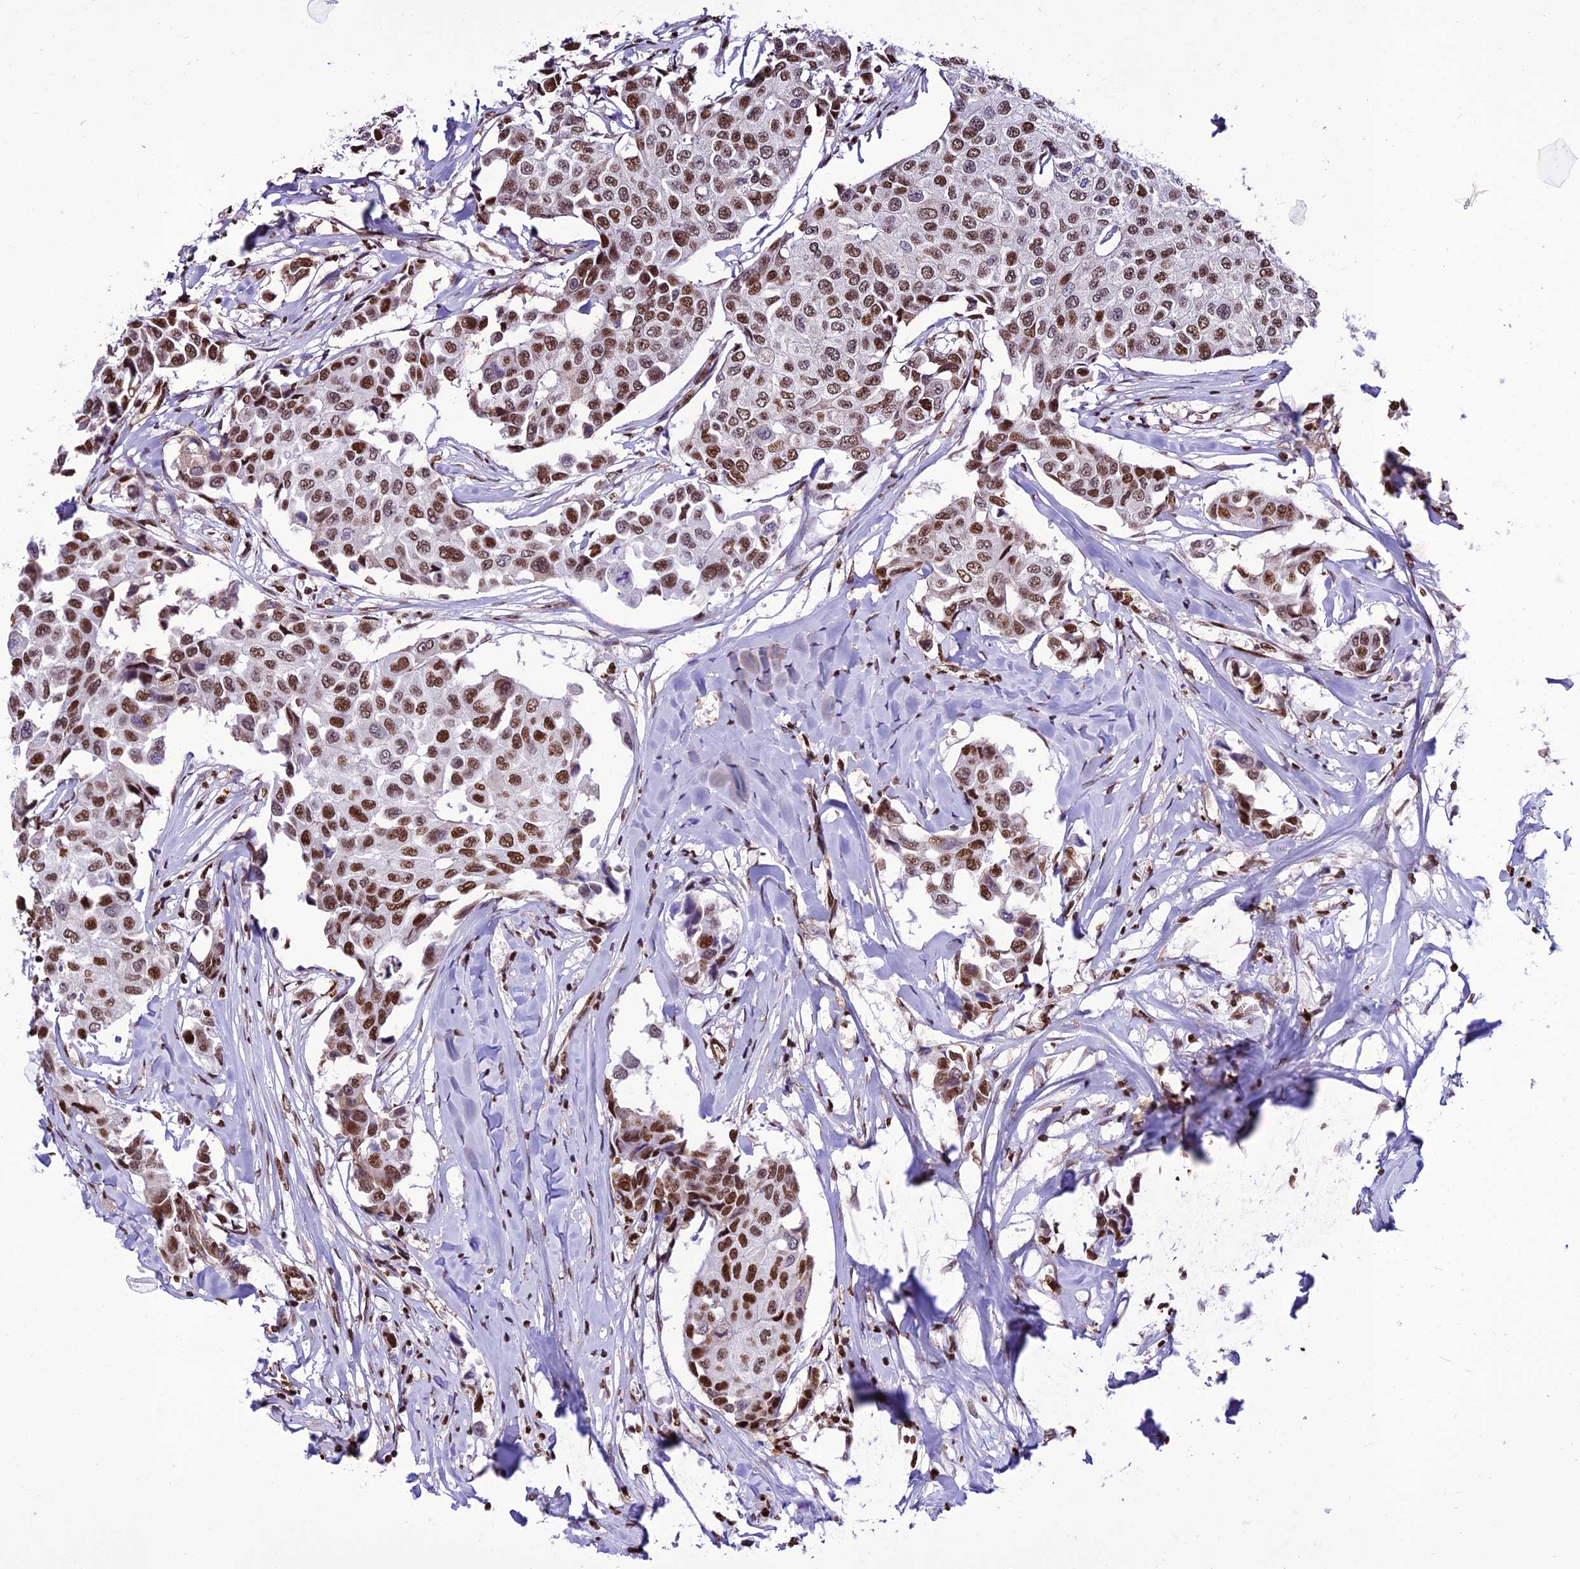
{"staining": {"intensity": "moderate", "quantity": ">75%", "location": "nuclear"}, "tissue": "breast cancer", "cell_type": "Tumor cells", "image_type": "cancer", "snomed": [{"axis": "morphology", "description": "Duct carcinoma"}, {"axis": "topography", "description": "Breast"}], "caption": "Immunohistochemical staining of human breast invasive ductal carcinoma demonstrates medium levels of moderate nuclear protein expression in approximately >75% of tumor cells.", "gene": "INO80E", "patient": {"sex": "female", "age": 80}}